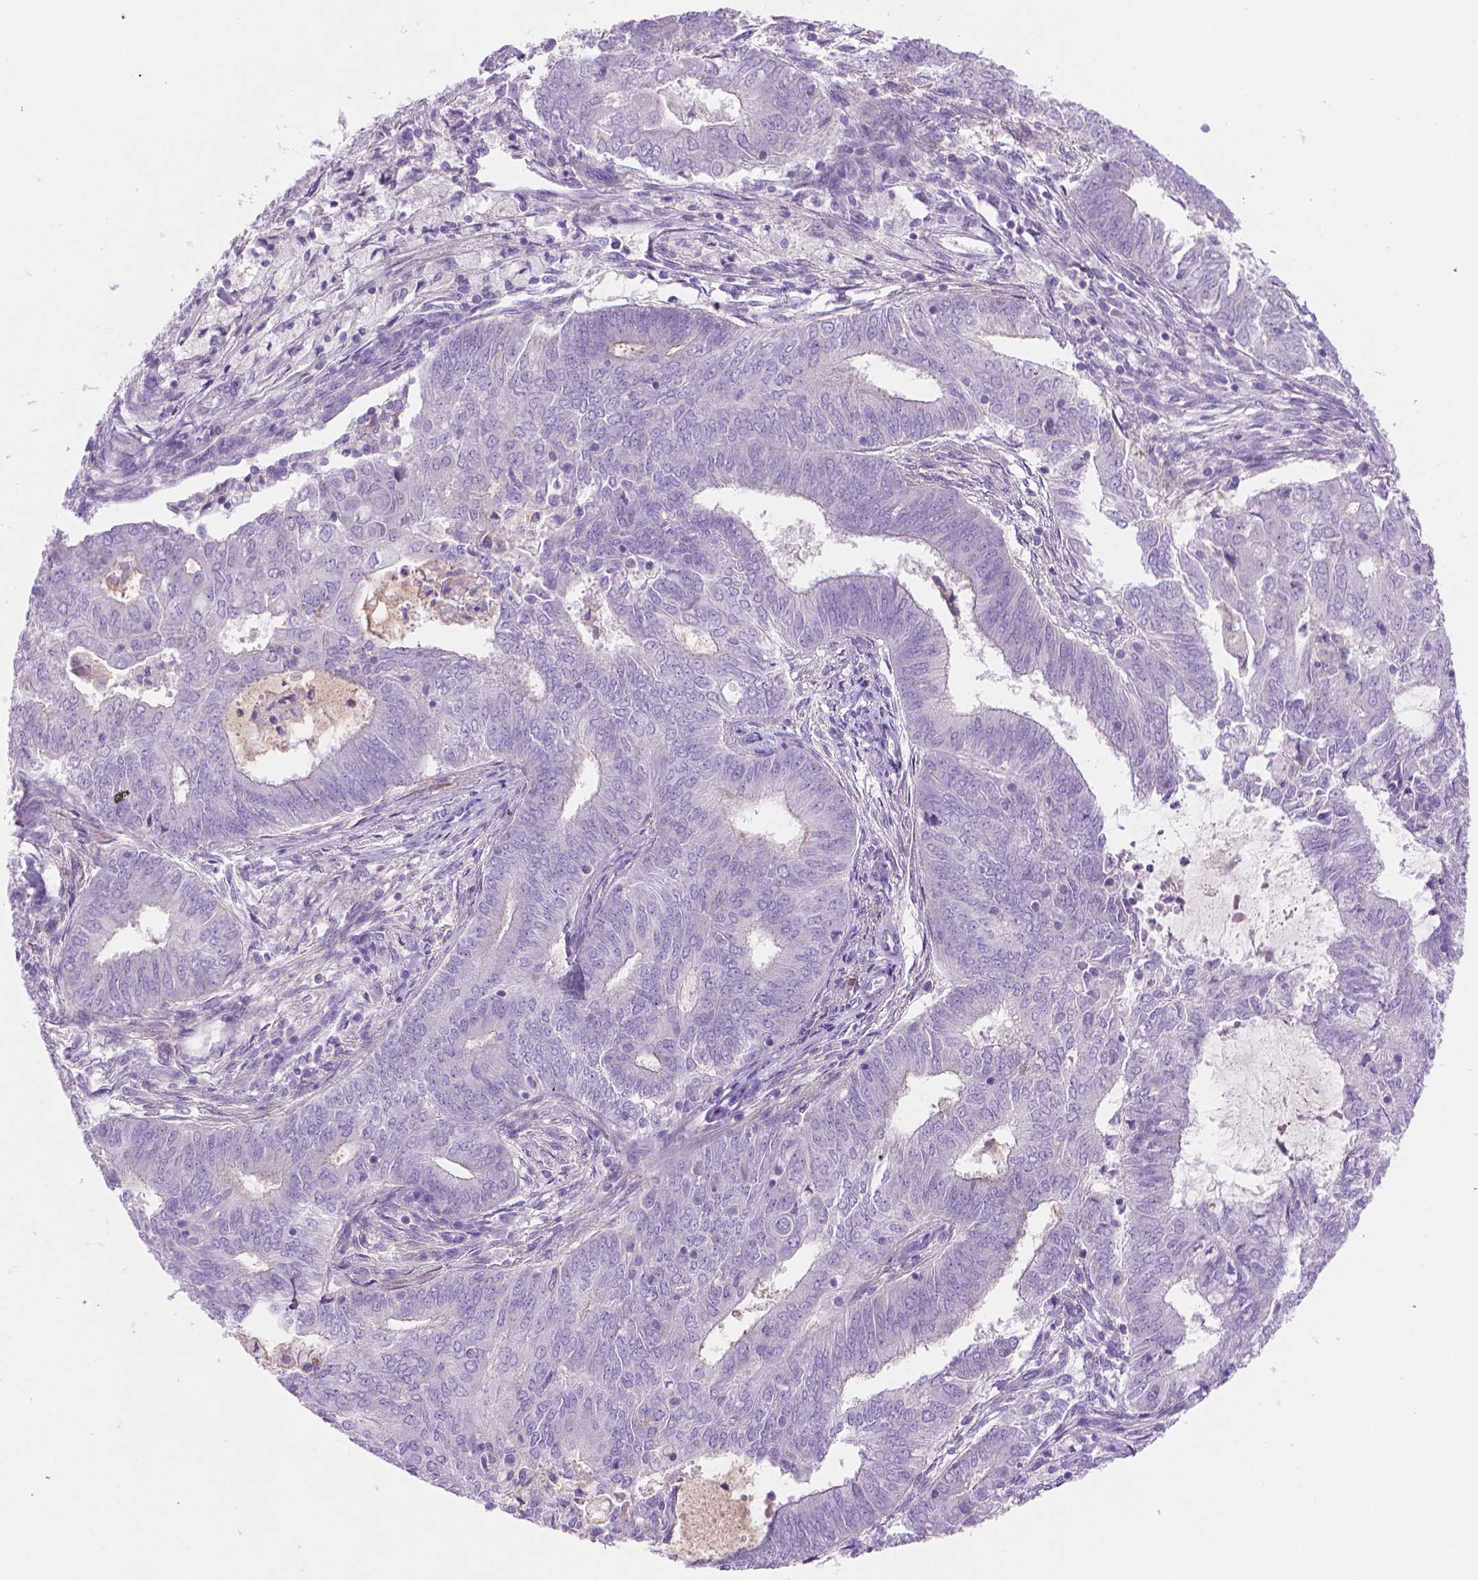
{"staining": {"intensity": "negative", "quantity": "none", "location": "none"}, "tissue": "endometrial cancer", "cell_type": "Tumor cells", "image_type": "cancer", "snomed": [{"axis": "morphology", "description": "Adenocarcinoma, NOS"}, {"axis": "topography", "description": "Endometrium"}], "caption": "Immunohistochemistry (IHC) histopathology image of neoplastic tissue: endometrial adenocarcinoma stained with DAB demonstrates no significant protein staining in tumor cells.", "gene": "FASN", "patient": {"sex": "female", "age": 62}}